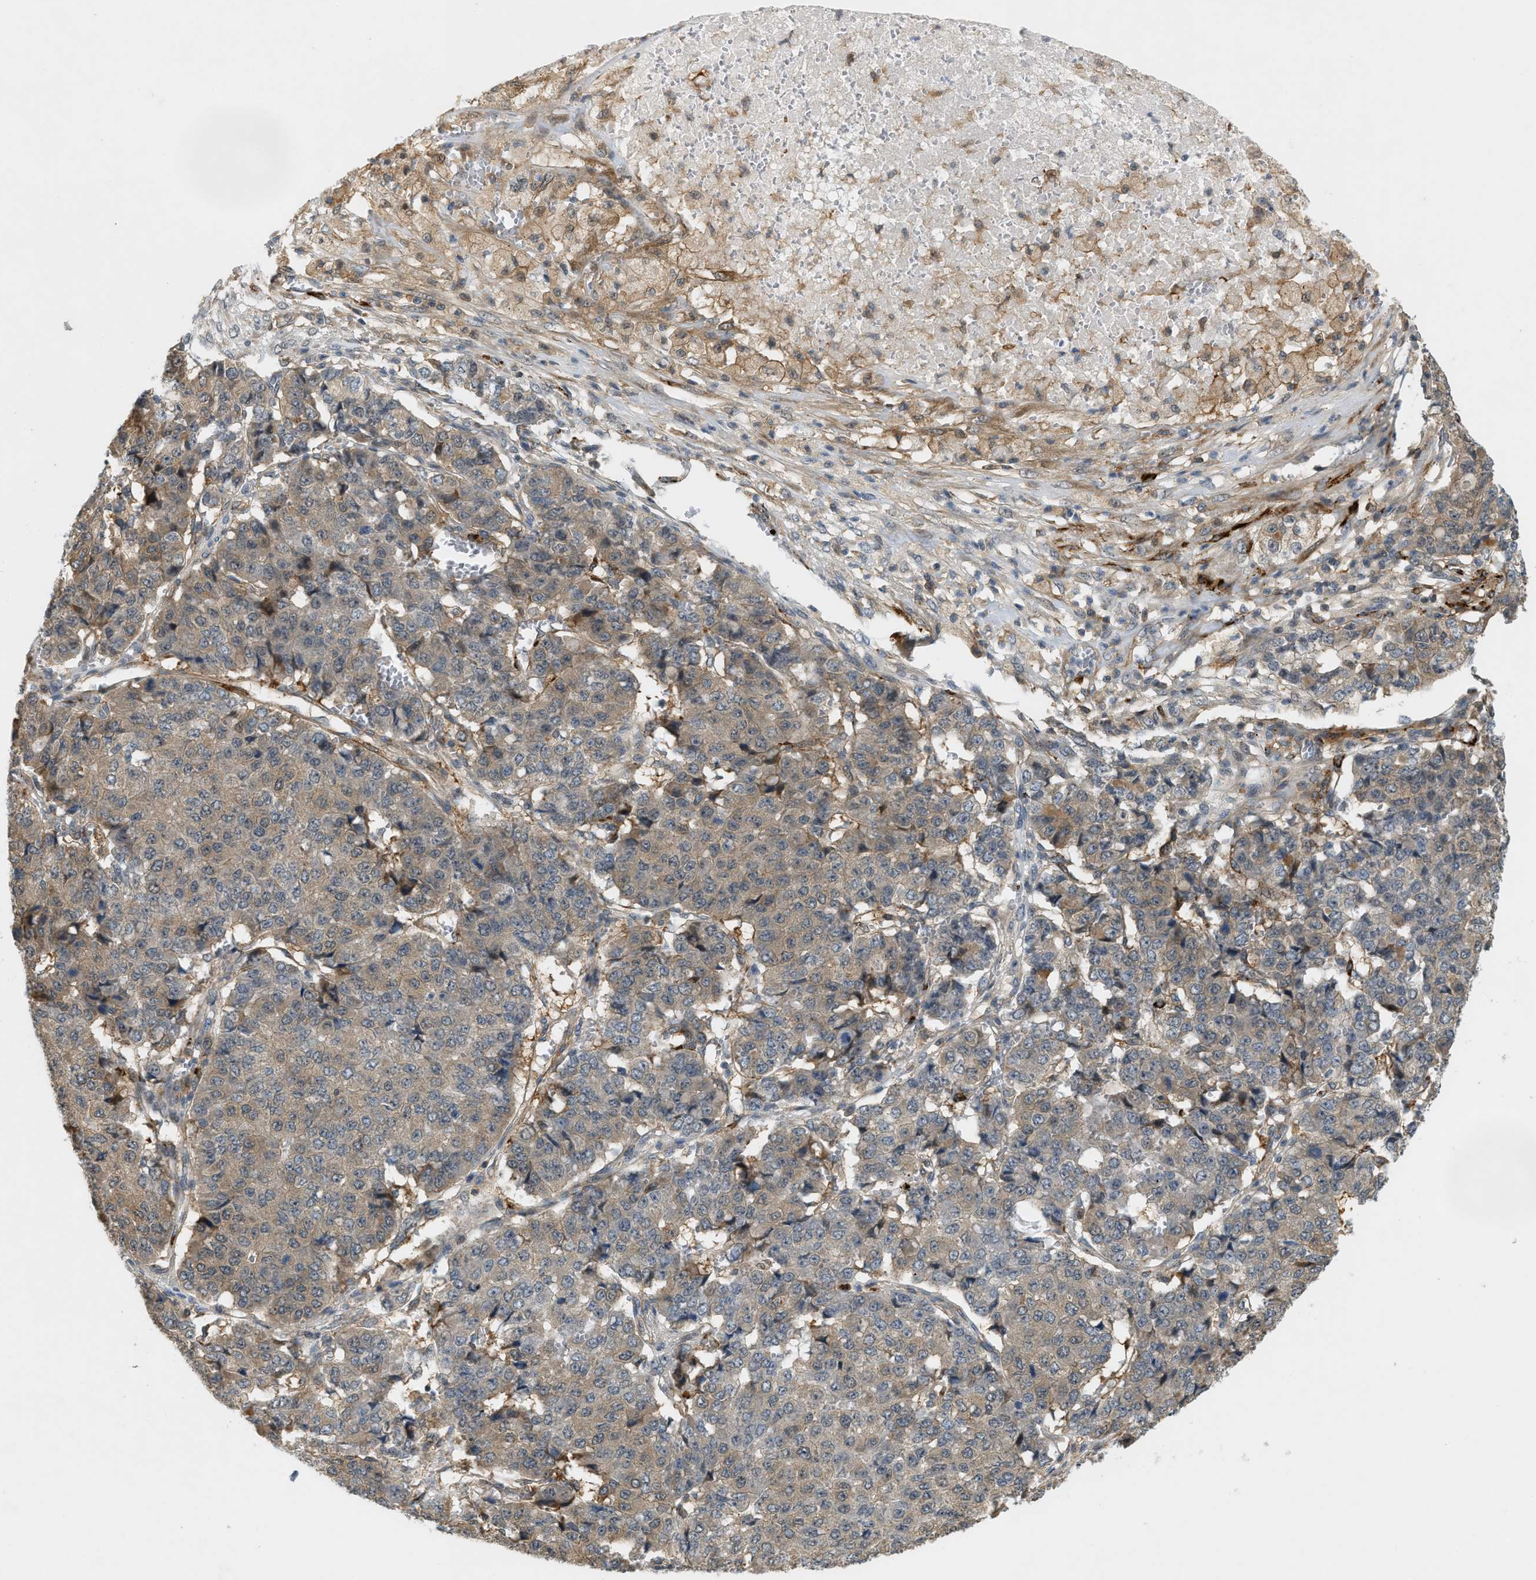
{"staining": {"intensity": "weak", "quantity": ">75%", "location": "cytoplasmic/membranous"}, "tissue": "pancreatic cancer", "cell_type": "Tumor cells", "image_type": "cancer", "snomed": [{"axis": "morphology", "description": "Adenocarcinoma, NOS"}, {"axis": "topography", "description": "Pancreas"}], "caption": "Immunohistochemical staining of human pancreatic cancer (adenocarcinoma) reveals low levels of weak cytoplasmic/membranous staining in about >75% of tumor cells.", "gene": "PDCL3", "patient": {"sex": "male", "age": 50}}